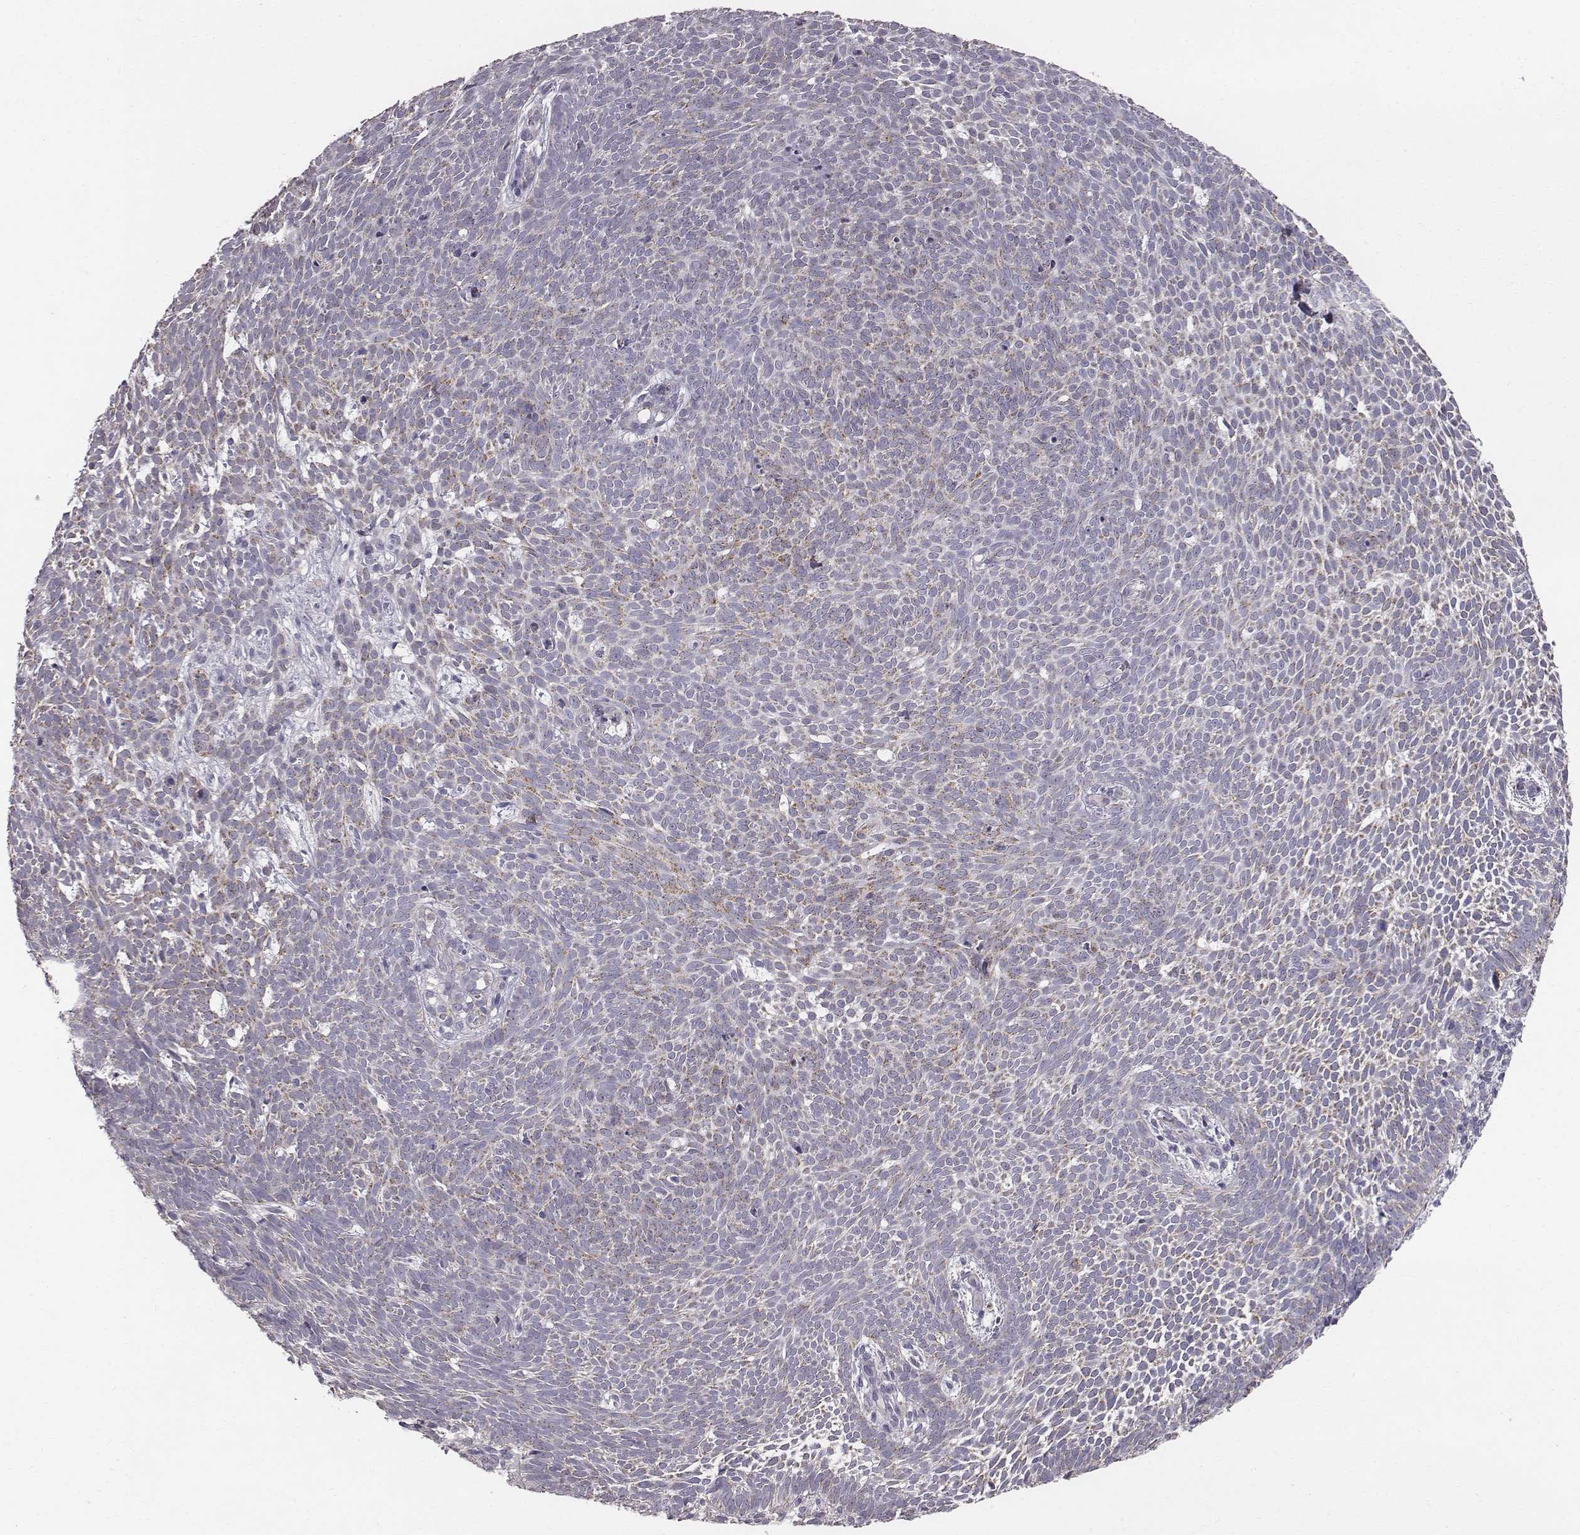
{"staining": {"intensity": "weak", "quantity": "25%-75%", "location": "cytoplasmic/membranous"}, "tissue": "skin cancer", "cell_type": "Tumor cells", "image_type": "cancer", "snomed": [{"axis": "morphology", "description": "Basal cell carcinoma"}, {"axis": "topography", "description": "Skin"}], "caption": "Brown immunohistochemical staining in human skin basal cell carcinoma reveals weak cytoplasmic/membranous staining in approximately 25%-75% of tumor cells.", "gene": "ABCD3", "patient": {"sex": "male", "age": 59}}